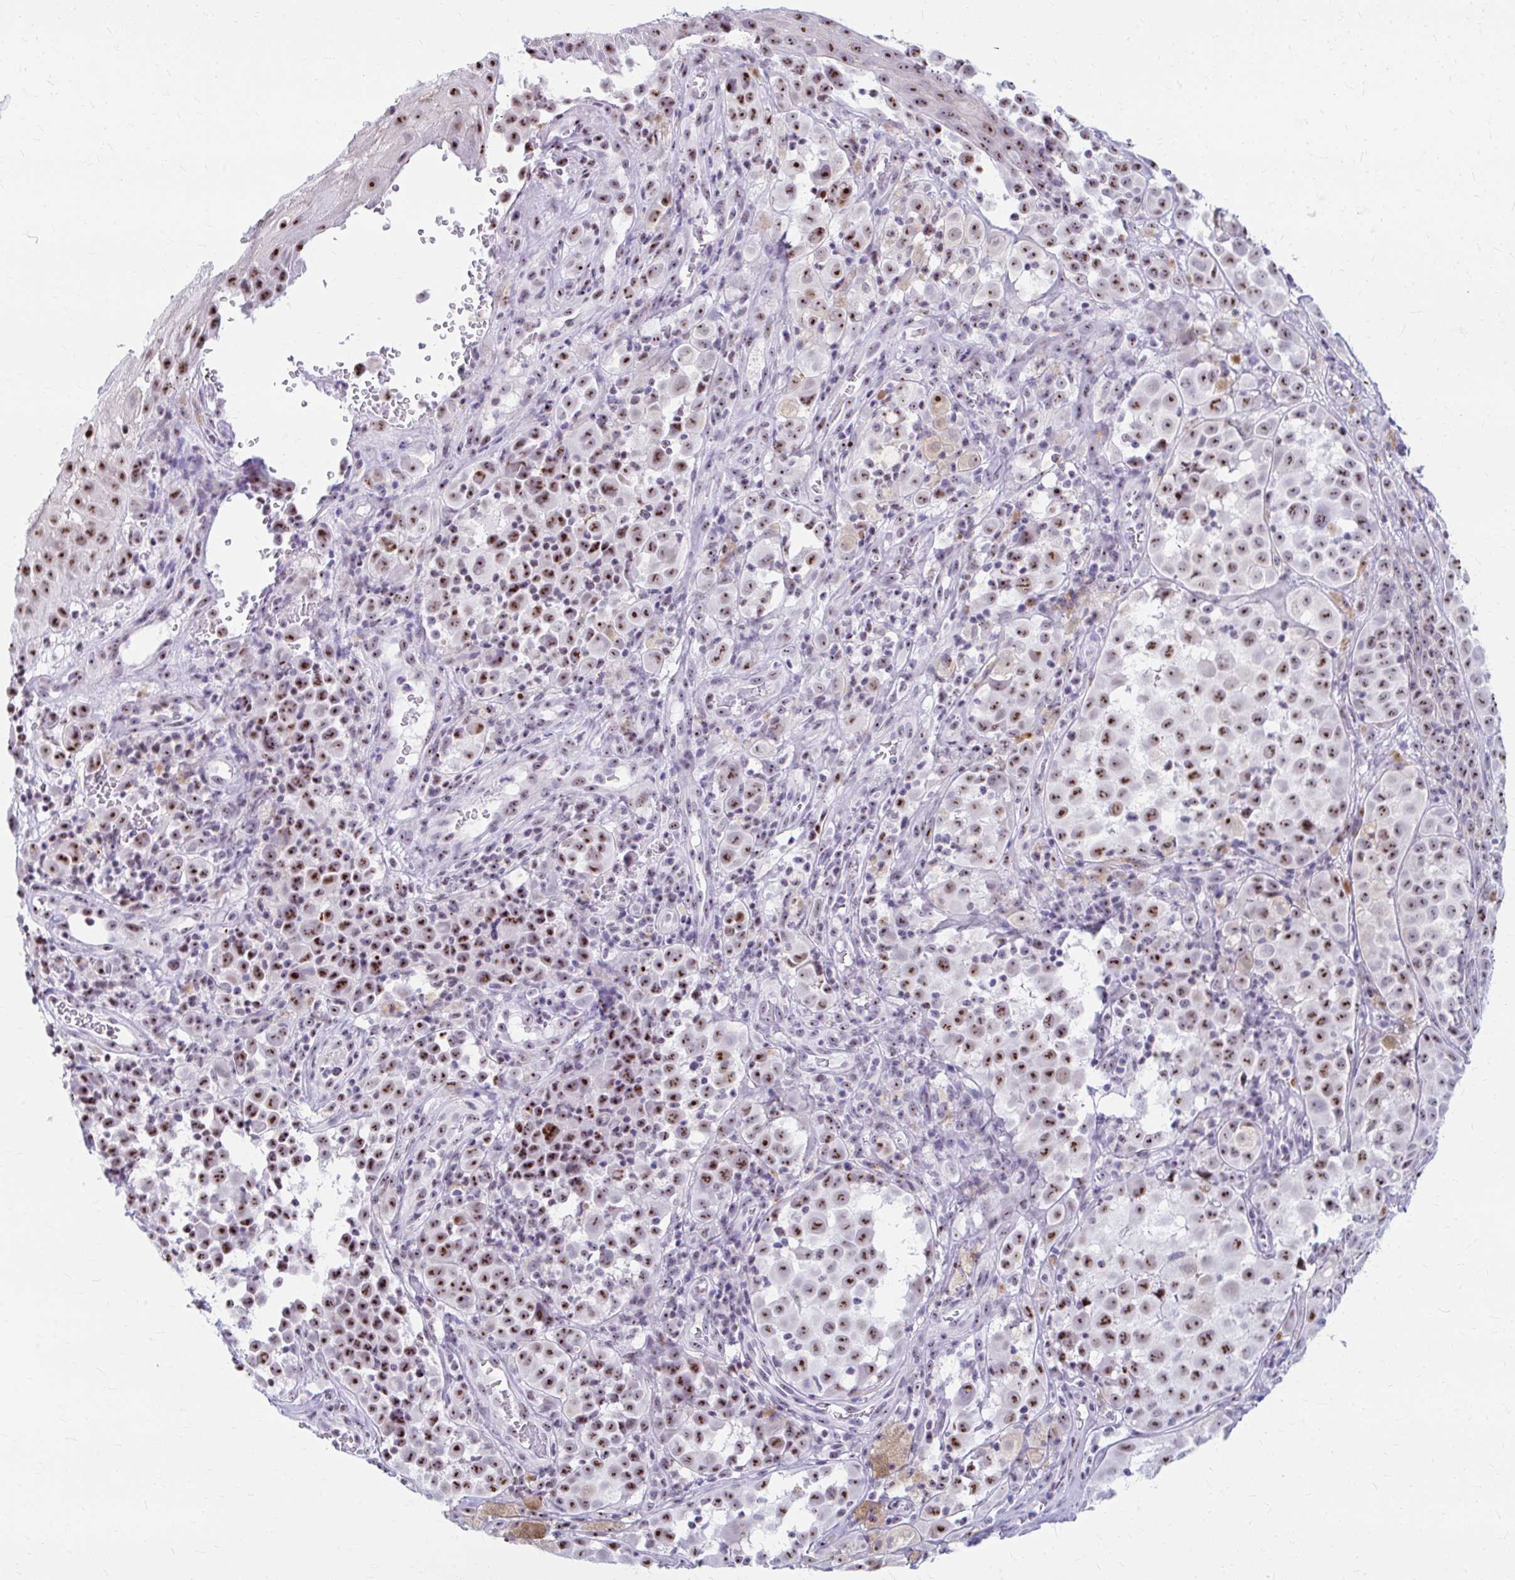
{"staining": {"intensity": "moderate", "quantity": ">75%", "location": "nuclear"}, "tissue": "melanoma", "cell_type": "Tumor cells", "image_type": "cancer", "snomed": [{"axis": "morphology", "description": "Malignant melanoma, NOS"}, {"axis": "topography", "description": "Skin"}], "caption": "The micrograph shows immunohistochemical staining of melanoma. There is moderate nuclear staining is present in about >75% of tumor cells. Nuclei are stained in blue.", "gene": "FTSJ3", "patient": {"sex": "male", "age": 64}}